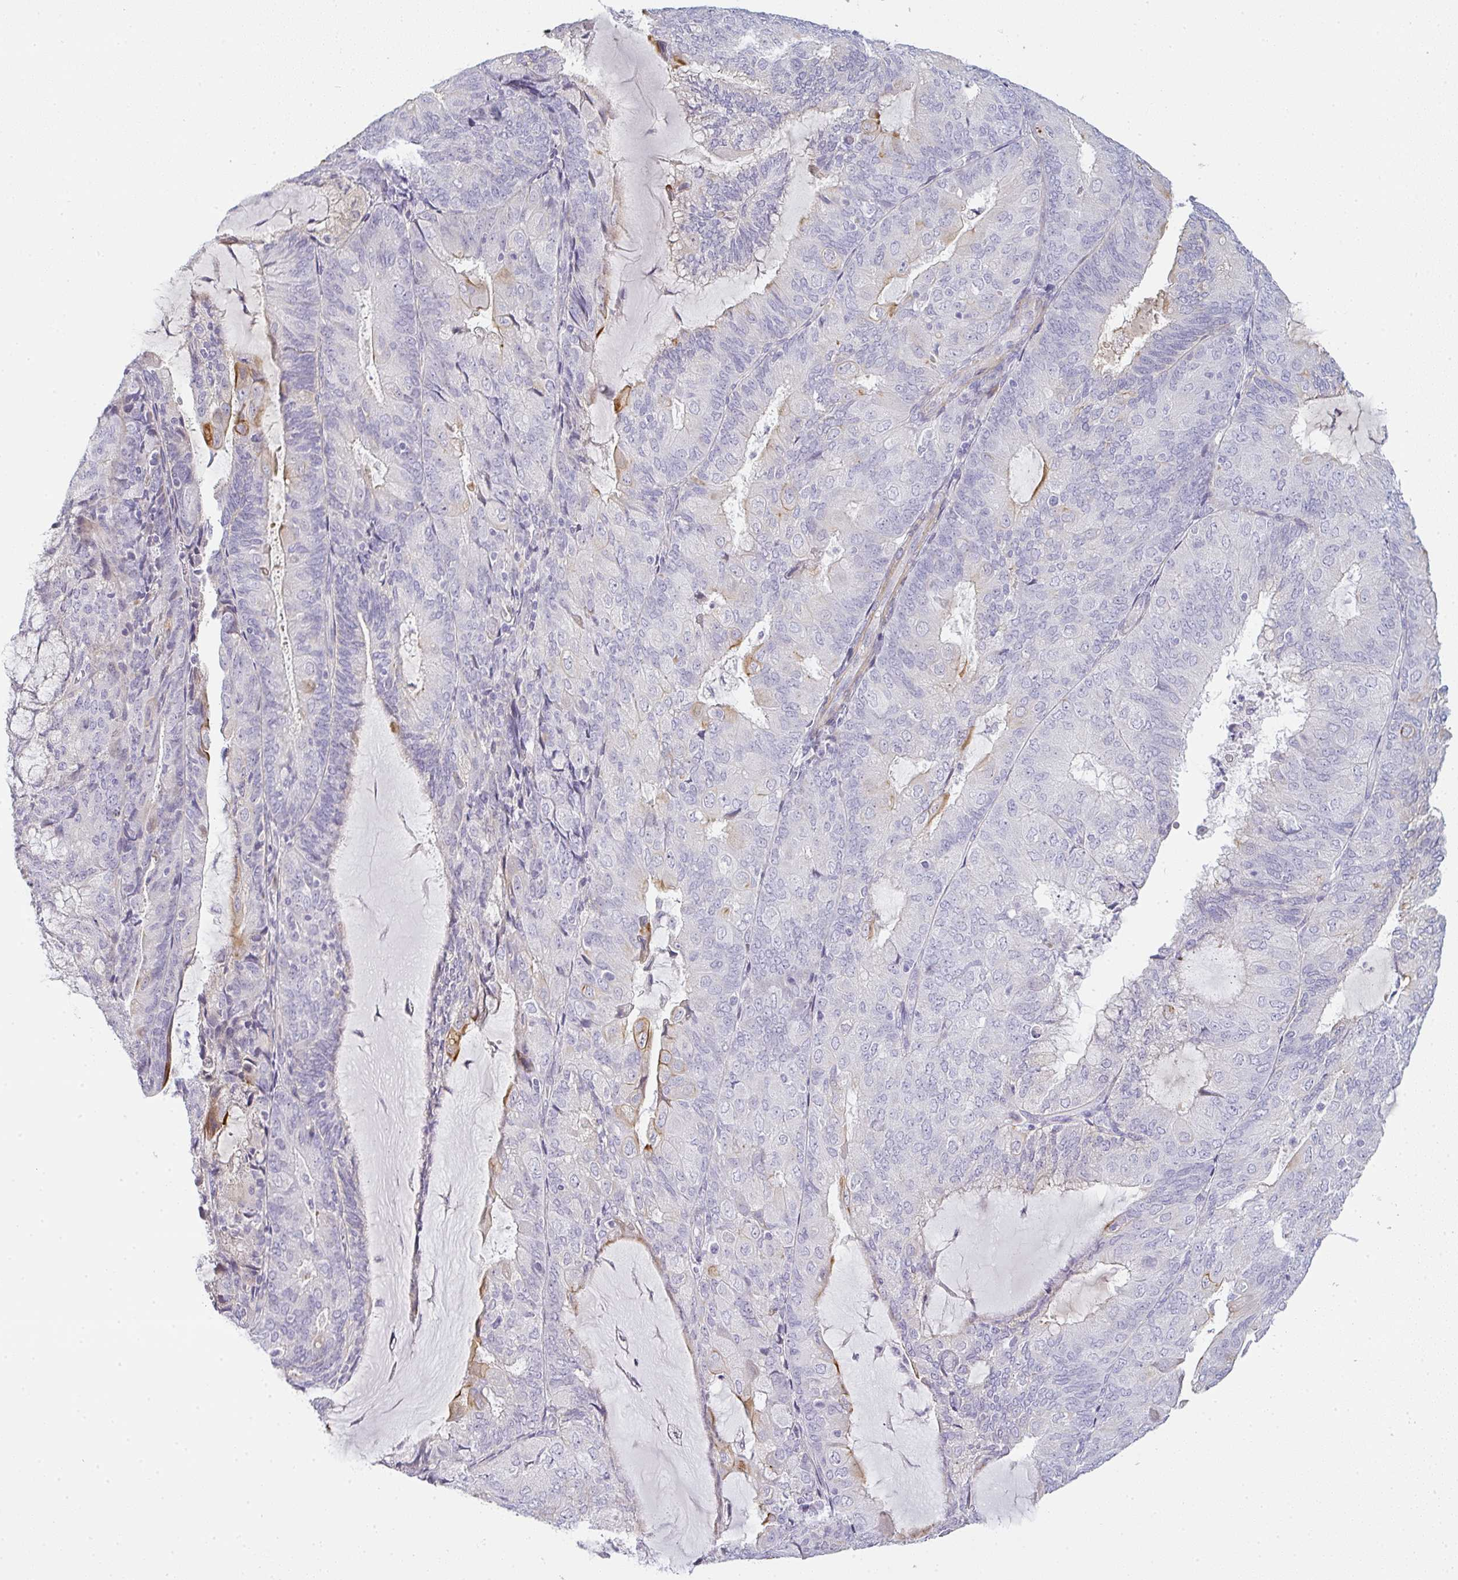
{"staining": {"intensity": "moderate", "quantity": "<25%", "location": "cytoplasmic/membranous"}, "tissue": "endometrial cancer", "cell_type": "Tumor cells", "image_type": "cancer", "snomed": [{"axis": "morphology", "description": "Adenocarcinoma, NOS"}, {"axis": "topography", "description": "Endometrium"}], "caption": "This is a photomicrograph of immunohistochemistry staining of endometrial adenocarcinoma, which shows moderate expression in the cytoplasmic/membranous of tumor cells.", "gene": "SIRPB2", "patient": {"sex": "female", "age": 81}}